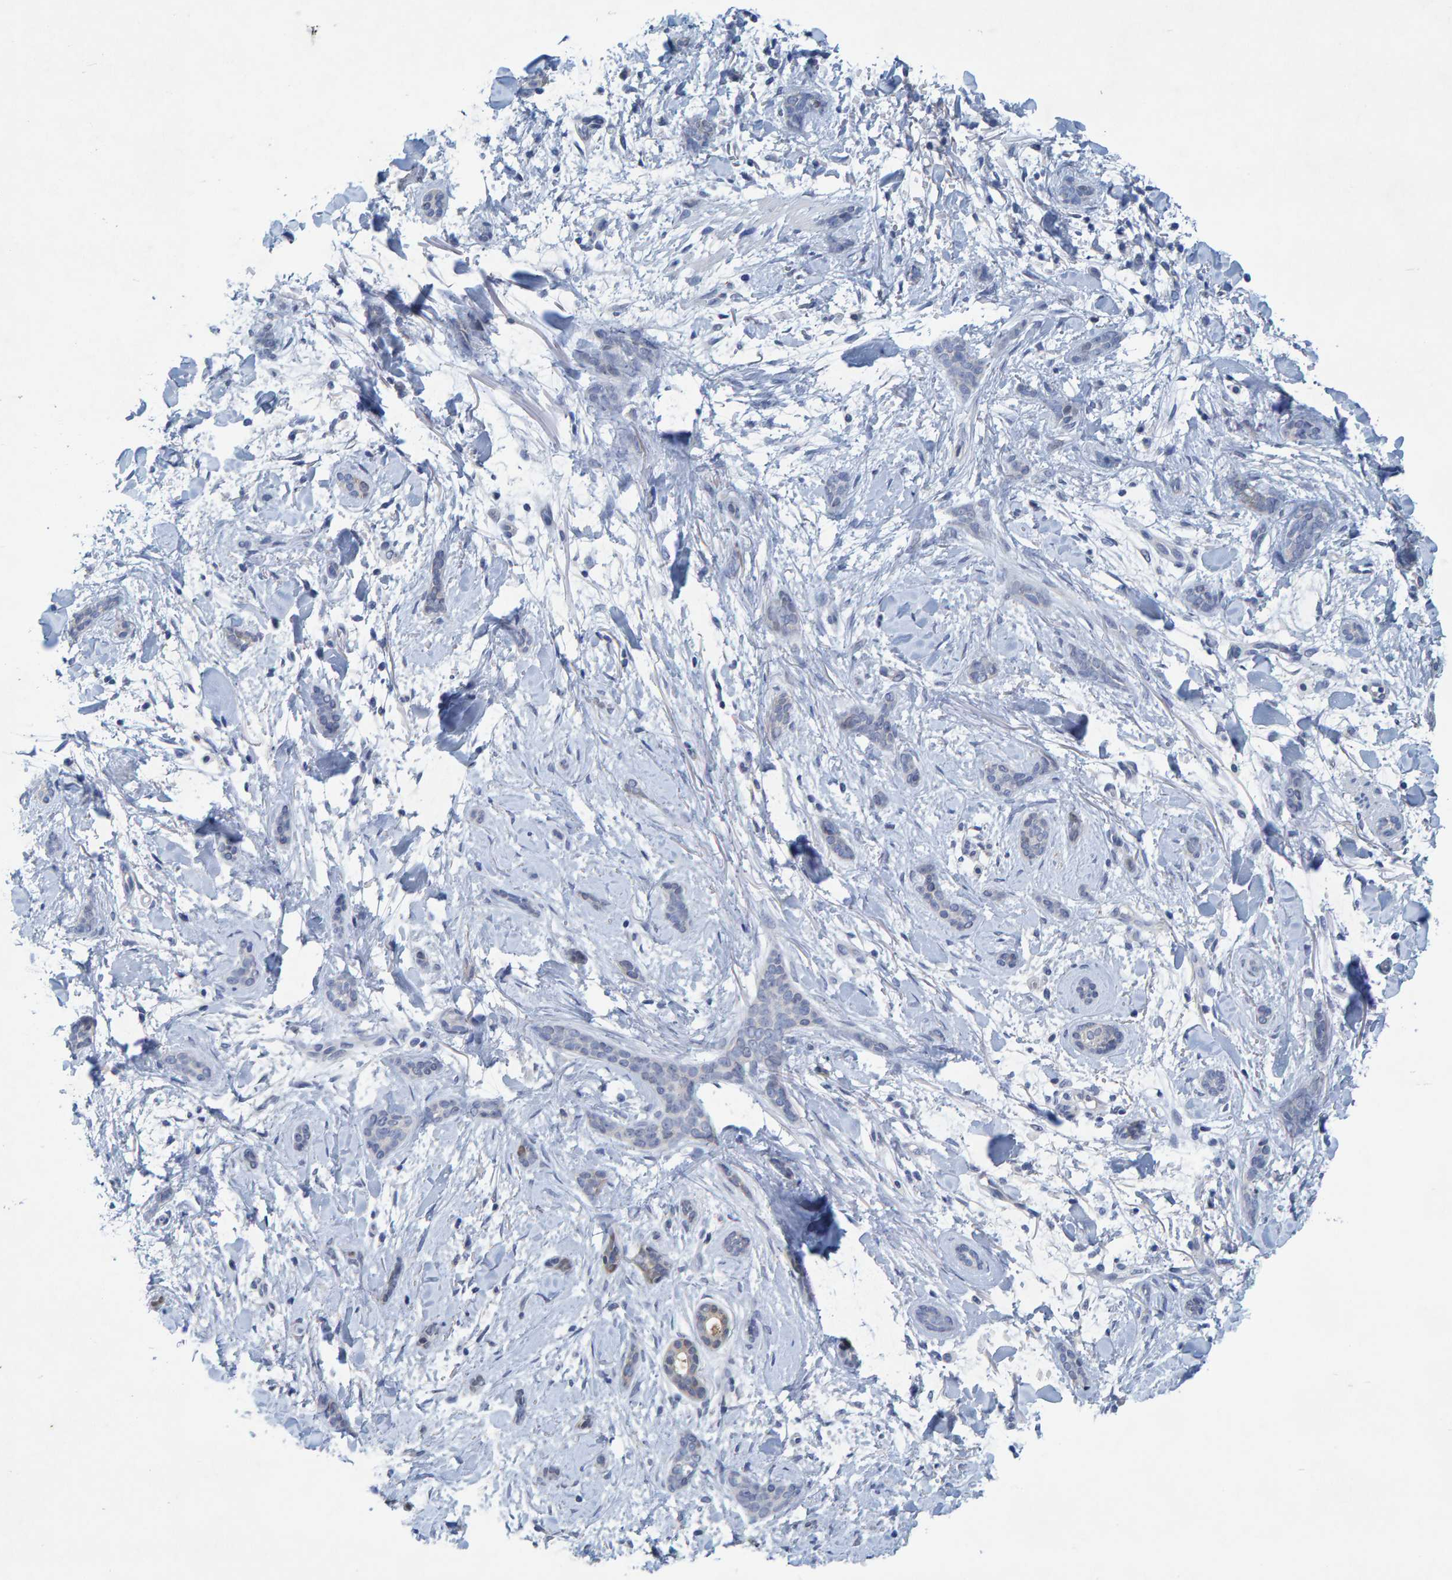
{"staining": {"intensity": "negative", "quantity": "none", "location": "none"}, "tissue": "skin cancer", "cell_type": "Tumor cells", "image_type": "cancer", "snomed": [{"axis": "morphology", "description": "Basal cell carcinoma"}, {"axis": "morphology", "description": "Adnexal tumor, benign"}, {"axis": "topography", "description": "Skin"}], "caption": "This is an immunohistochemistry micrograph of benign adnexal tumor (skin). There is no expression in tumor cells.", "gene": "ALAD", "patient": {"sex": "female", "age": 42}}